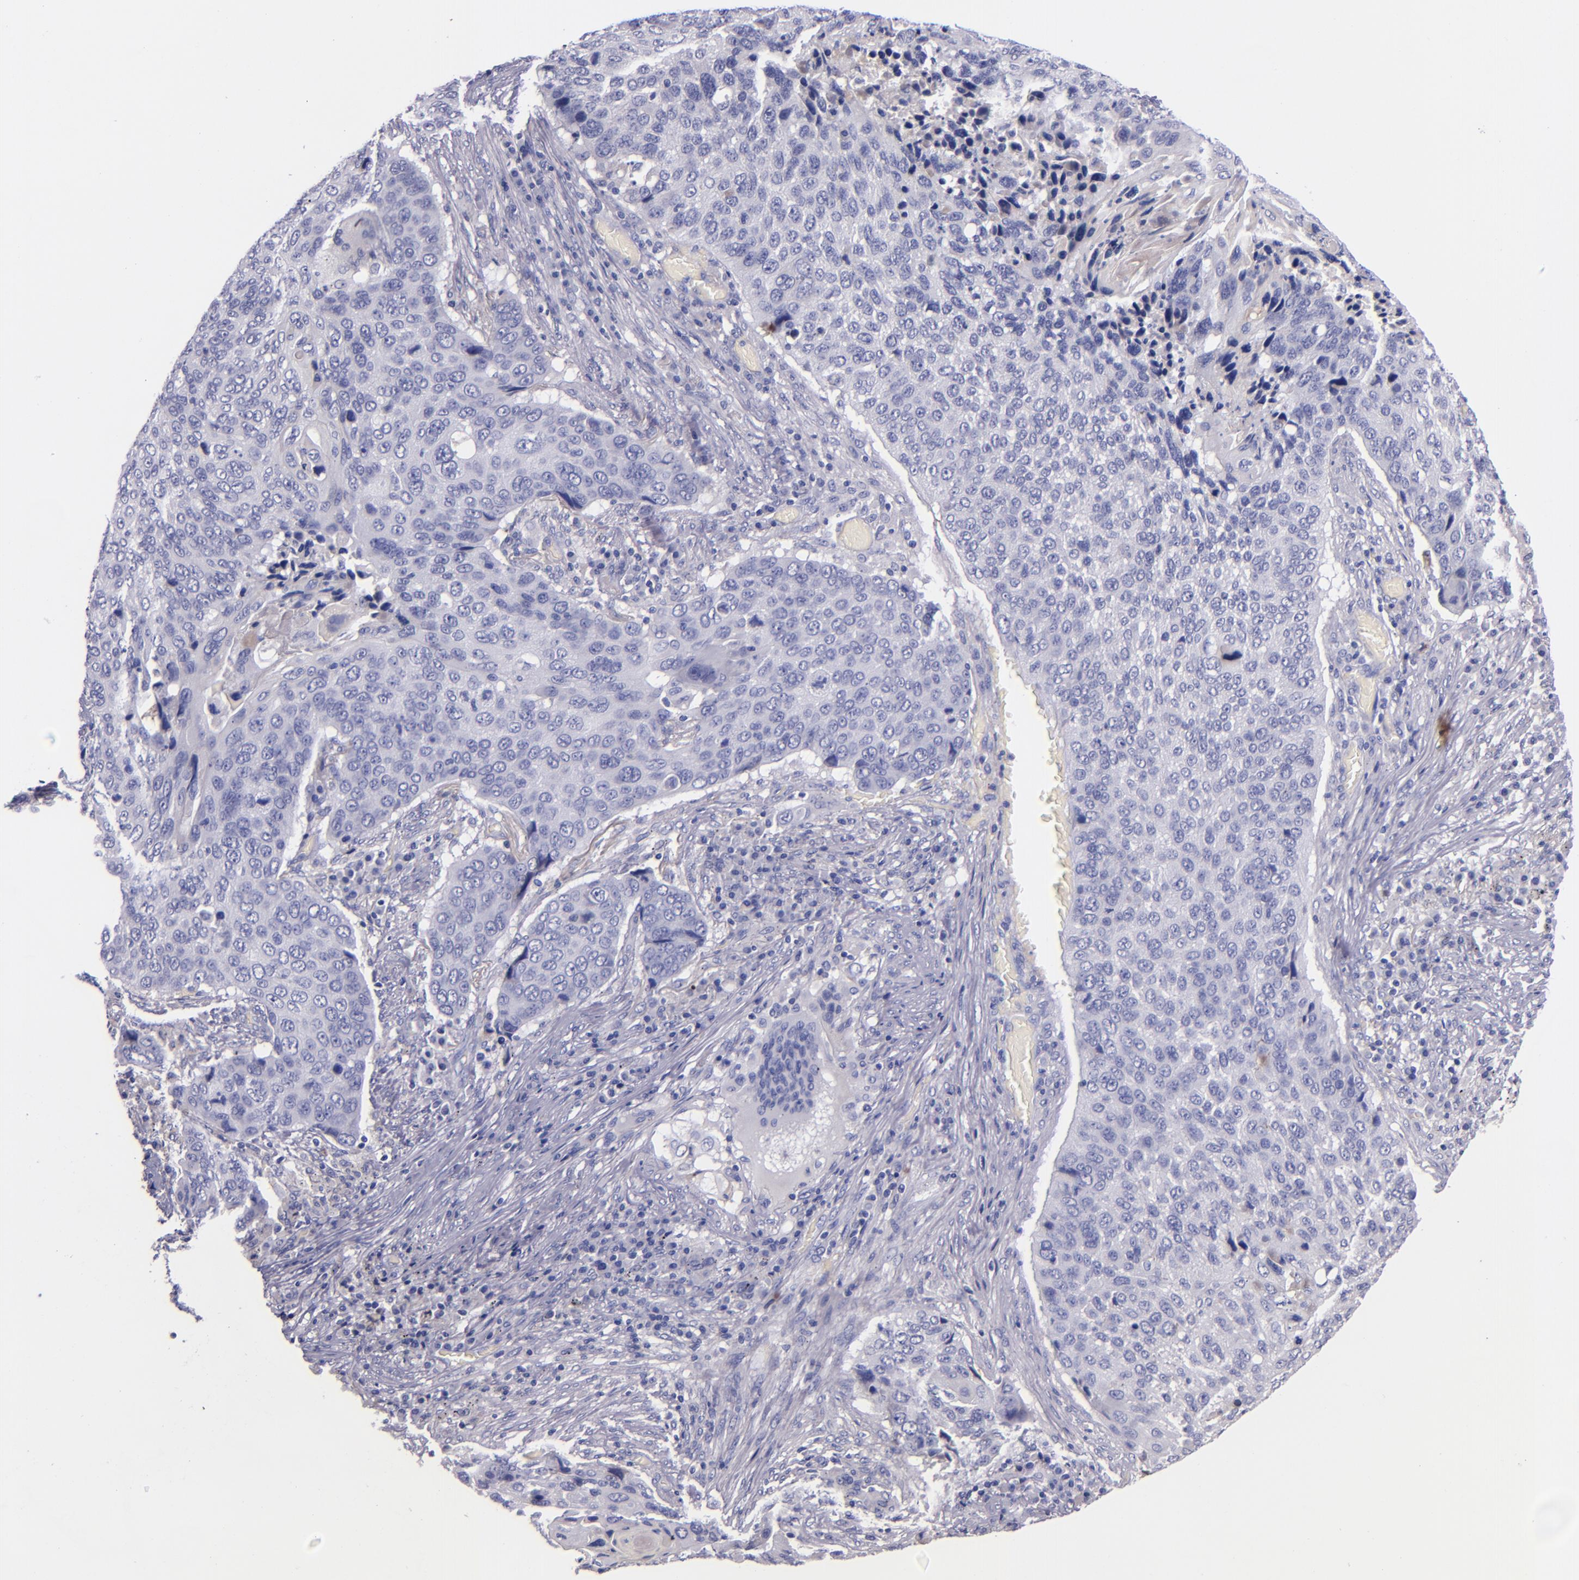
{"staining": {"intensity": "negative", "quantity": "none", "location": "none"}, "tissue": "lung cancer", "cell_type": "Tumor cells", "image_type": "cancer", "snomed": [{"axis": "morphology", "description": "Squamous cell carcinoma, NOS"}, {"axis": "topography", "description": "Lung"}], "caption": "The photomicrograph exhibits no significant staining in tumor cells of squamous cell carcinoma (lung).", "gene": "KNG1", "patient": {"sex": "male", "age": 68}}